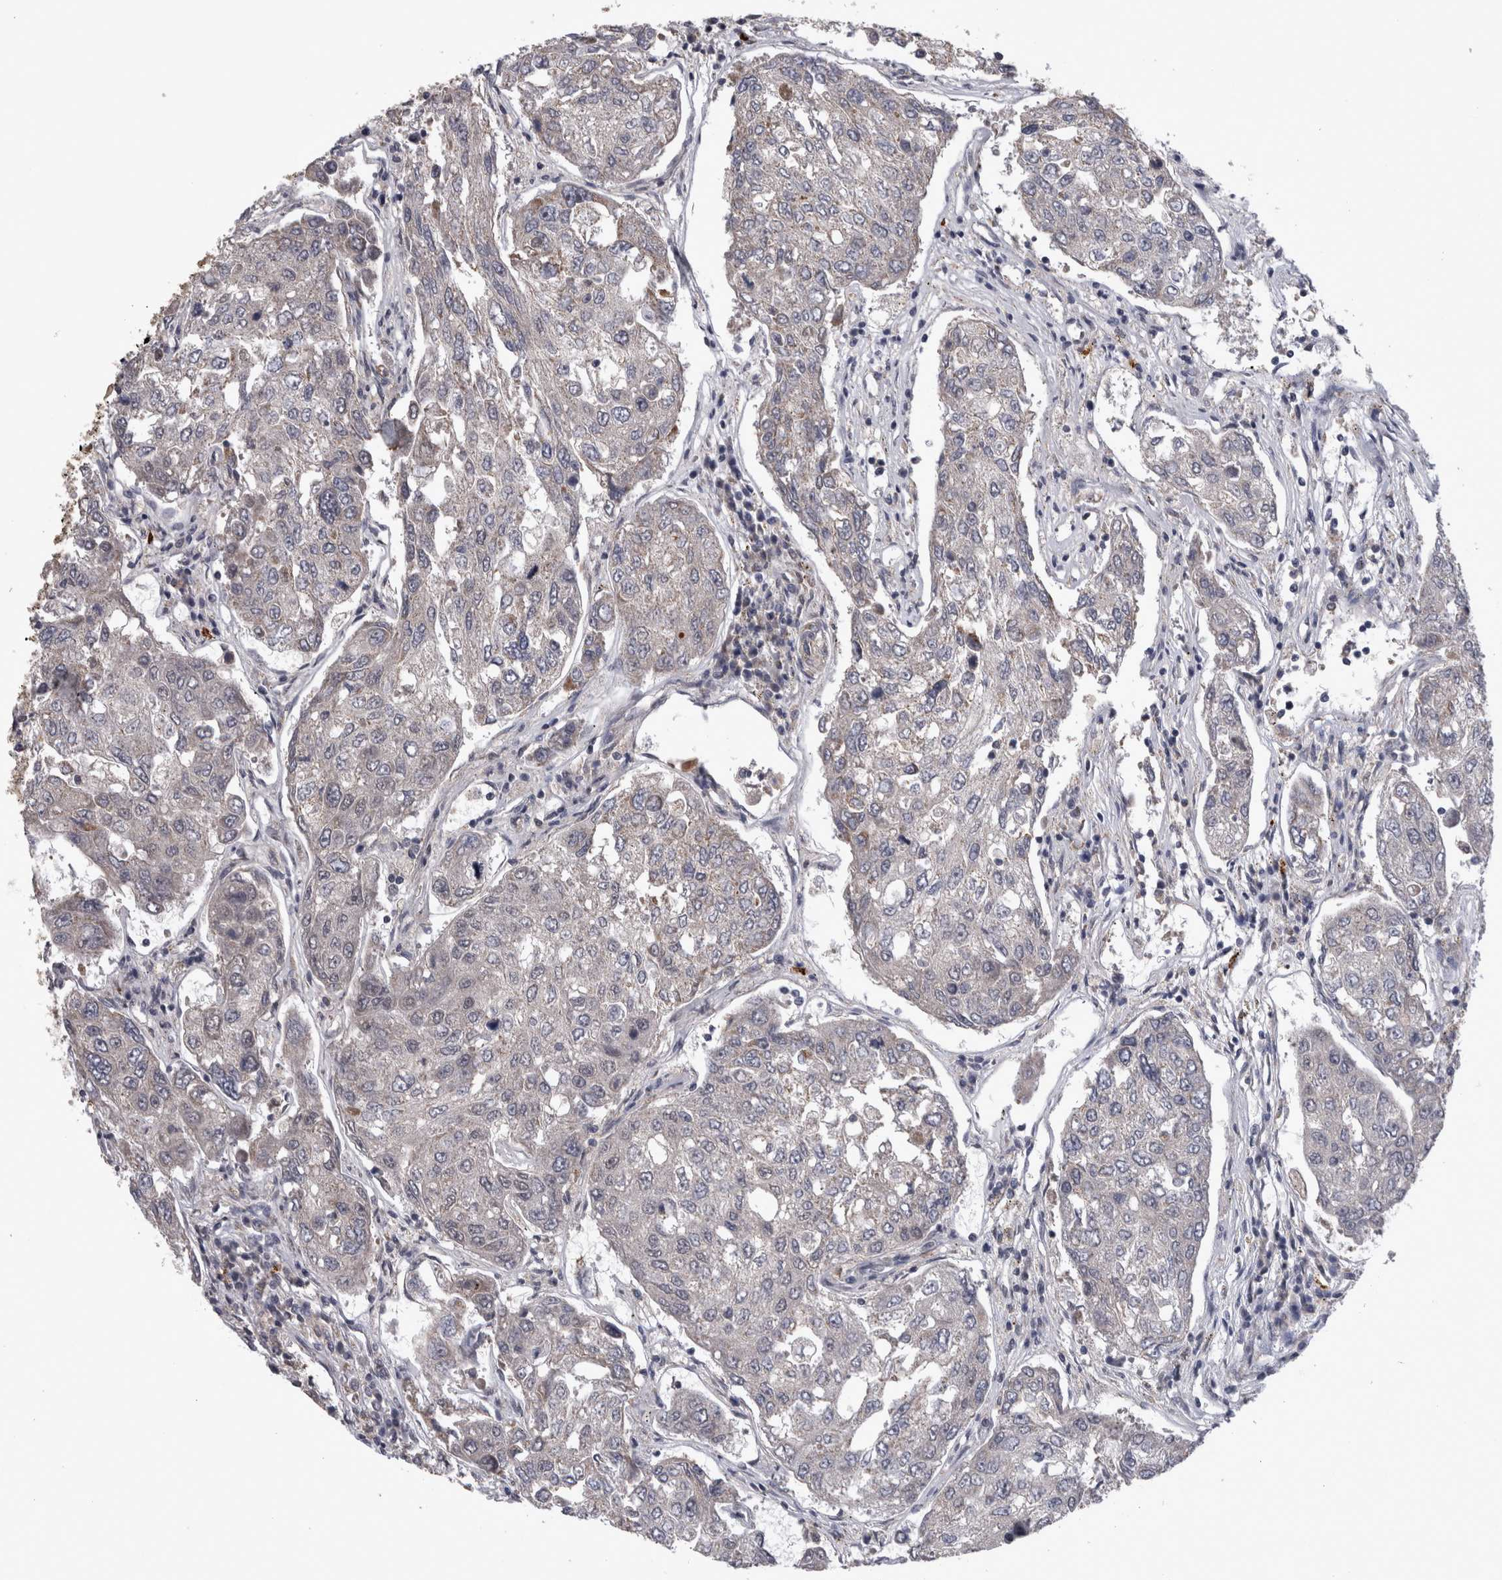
{"staining": {"intensity": "weak", "quantity": "25%-75%", "location": "cytoplasmic/membranous,nuclear"}, "tissue": "urothelial cancer", "cell_type": "Tumor cells", "image_type": "cancer", "snomed": [{"axis": "morphology", "description": "Urothelial carcinoma, High grade"}, {"axis": "topography", "description": "Lymph node"}, {"axis": "topography", "description": "Urinary bladder"}], "caption": "Weak cytoplasmic/membranous and nuclear protein staining is present in about 25%-75% of tumor cells in urothelial carcinoma (high-grade). Using DAB (brown) and hematoxylin (blue) stains, captured at high magnification using brightfield microscopy.", "gene": "PEBP4", "patient": {"sex": "male", "age": 51}}